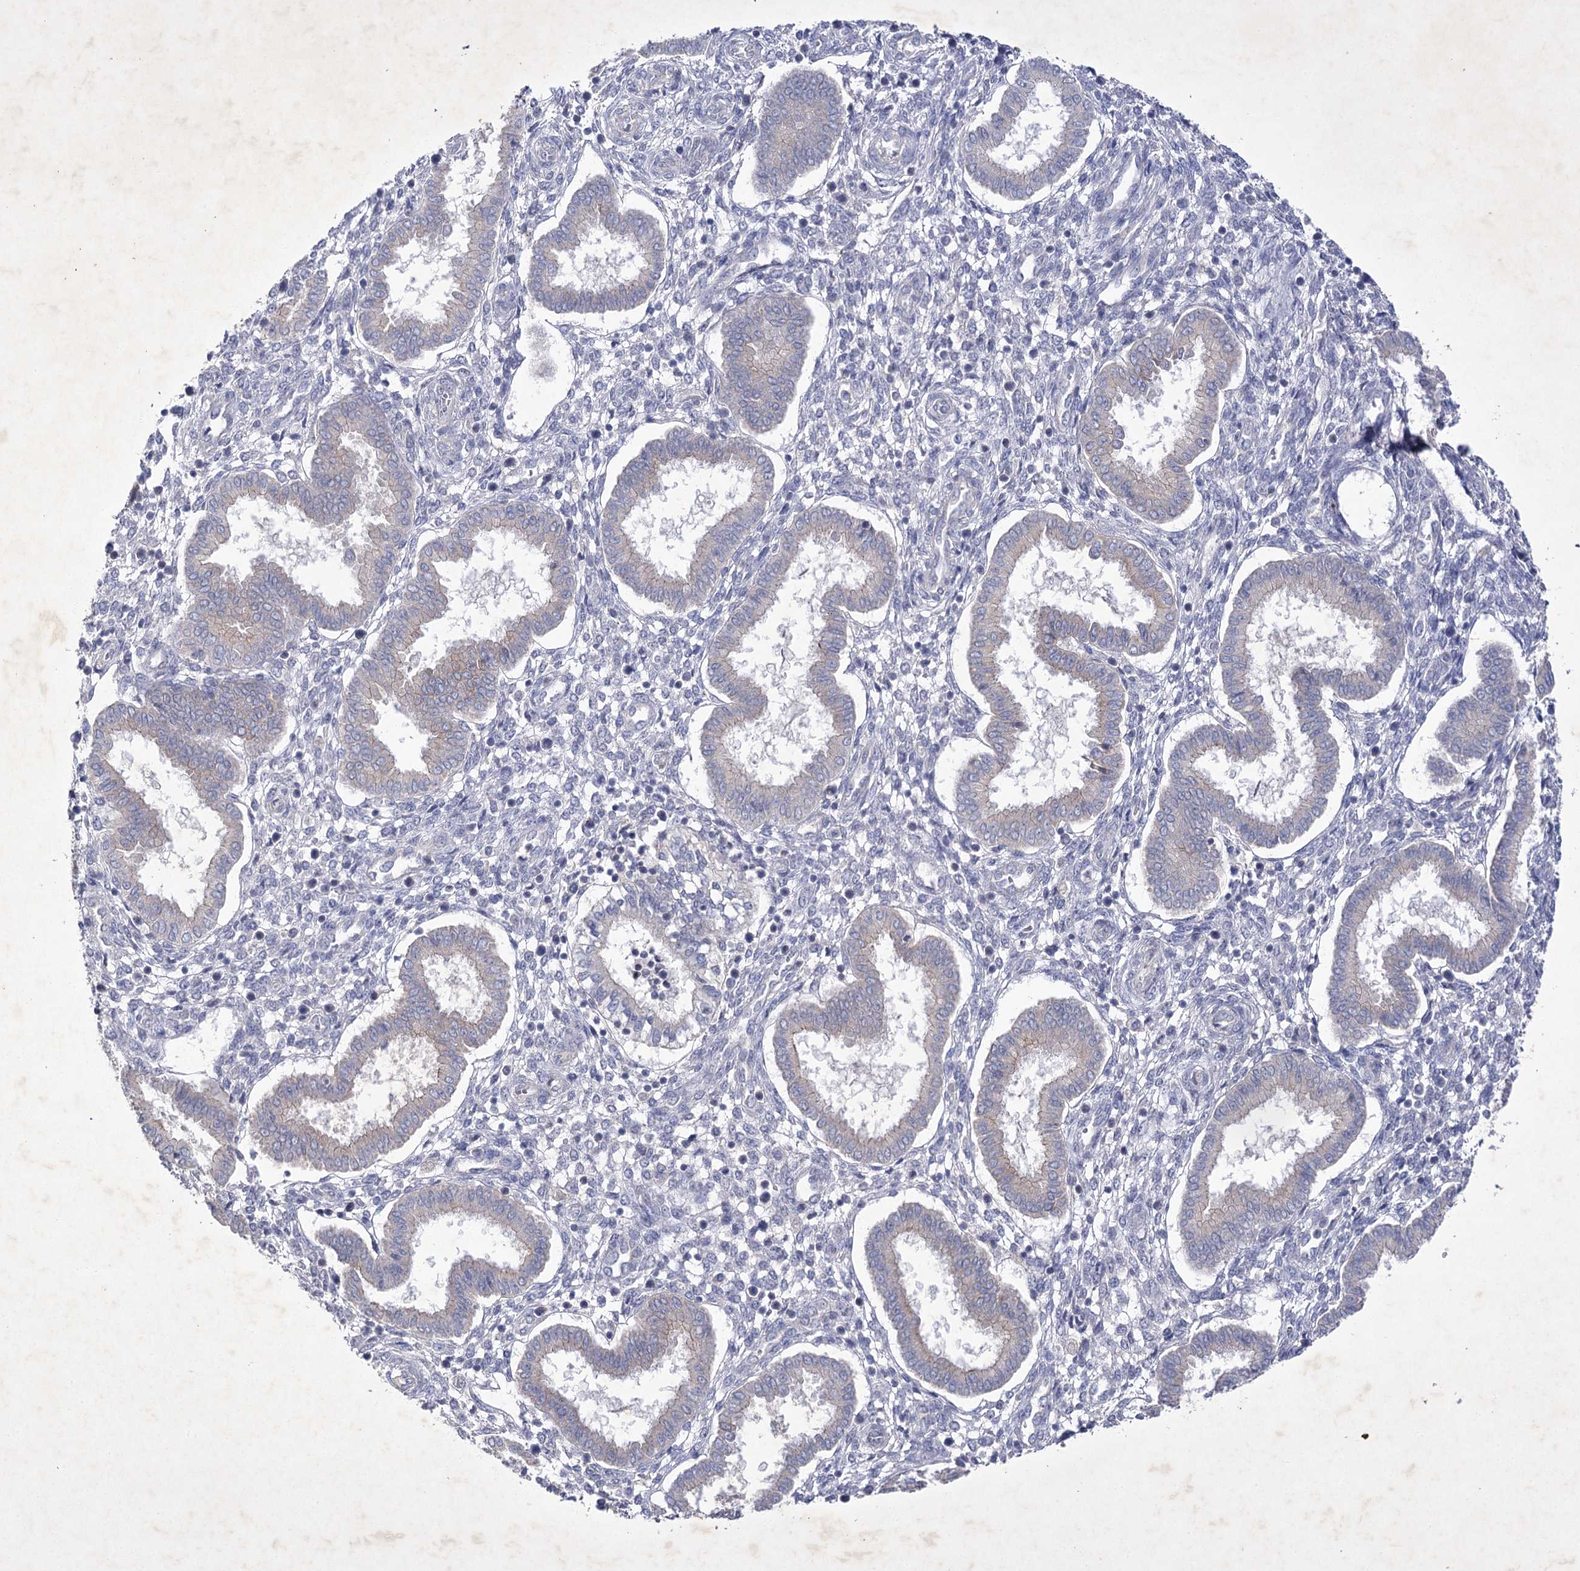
{"staining": {"intensity": "negative", "quantity": "none", "location": "none"}, "tissue": "endometrium", "cell_type": "Cells in endometrial stroma", "image_type": "normal", "snomed": [{"axis": "morphology", "description": "Normal tissue, NOS"}, {"axis": "topography", "description": "Endometrium"}], "caption": "Immunohistochemical staining of unremarkable endometrium displays no significant positivity in cells in endometrial stroma.", "gene": "COX15", "patient": {"sex": "female", "age": 24}}